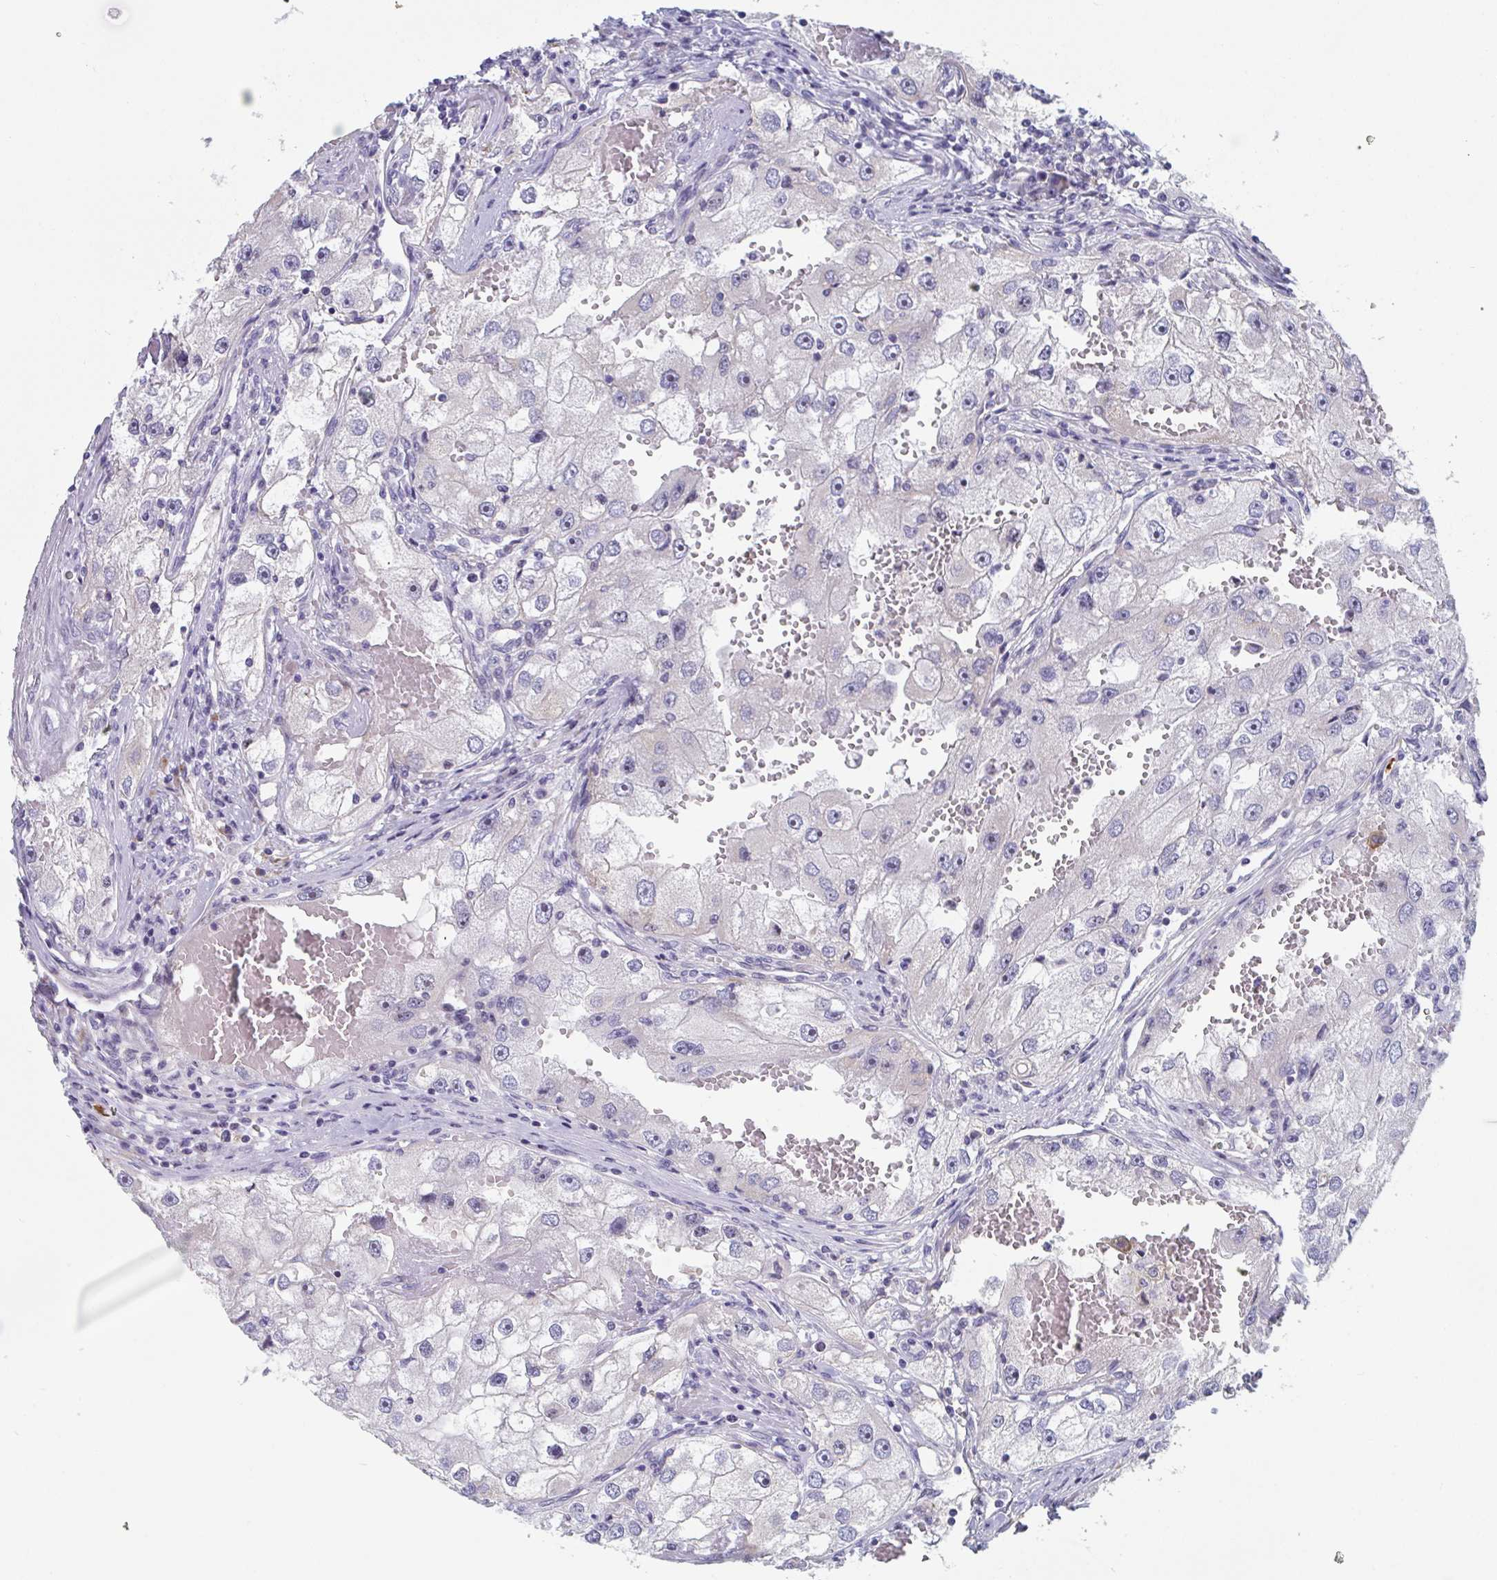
{"staining": {"intensity": "negative", "quantity": "none", "location": "none"}, "tissue": "renal cancer", "cell_type": "Tumor cells", "image_type": "cancer", "snomed": [{"axis": "morphology", "description": "Adenocarcinoma, NOS"}, {"axis": "topography", "description": "Kidney"}], "caption": "An immunohistochemistry photomicrograph of adenocarcinoma (renal) is shown. There is no staining in tumor cells of adenocarcinoma (renal).", "gene": "CENPT", "patient": {"sex": "male", "age": 63}}